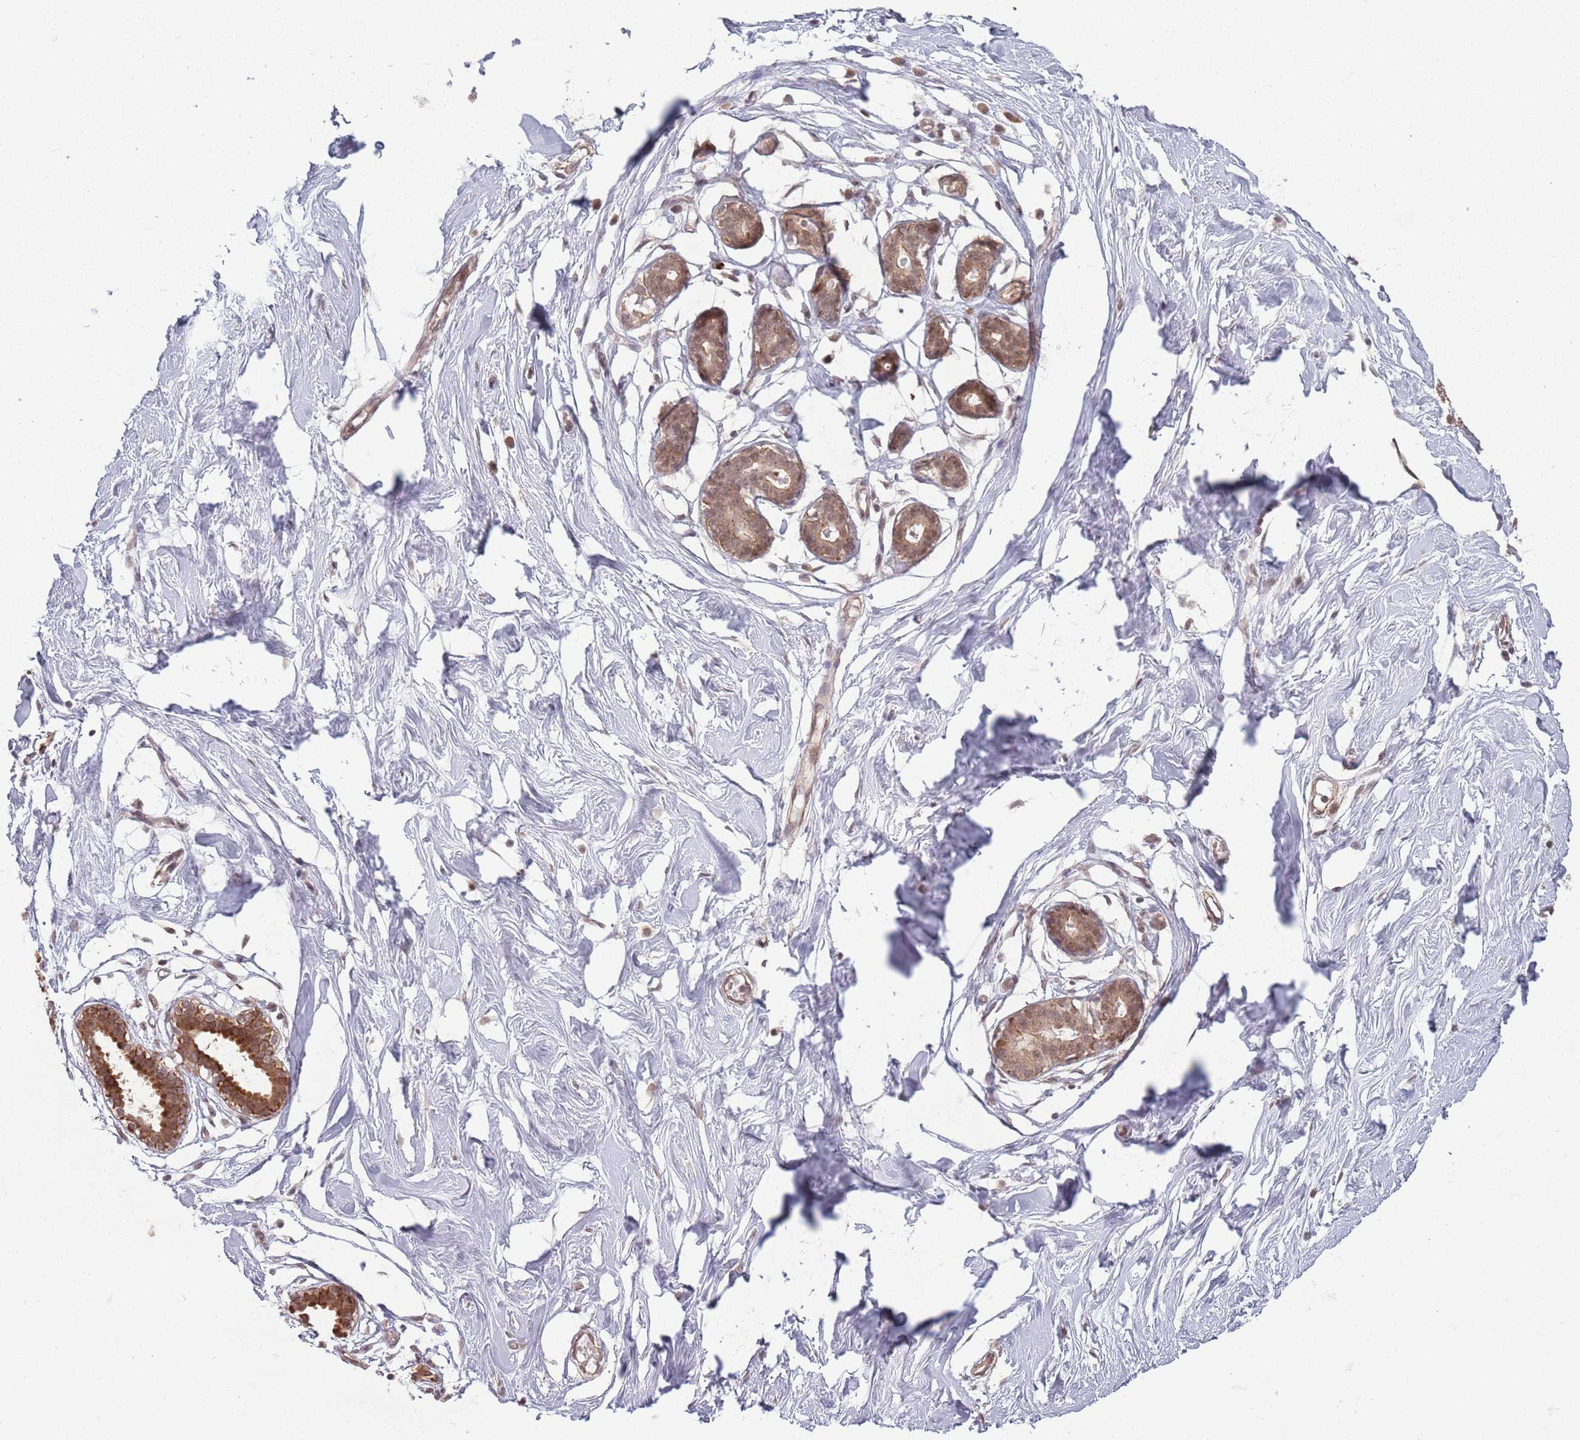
{"staining": {"intensity": "negative", "quantity": "none", "location": "none"}, "tissue": "breast", "cell_type": "Adipocytes", "image_type": "normal", "snomed": [{"axis": "morphology", "description": "Normal tissue, NOS"}, {"axis": "morphology", "description": "Adenoma, NOS"}, {"axis": "topography", "description": "Breast"}], "caption": "DAB immunohistochemical staining of normal breast exhibits no significant positivity in adipocytes.", "gene": "CCDC154", "patient": {"sex": "female", "age": 23}}